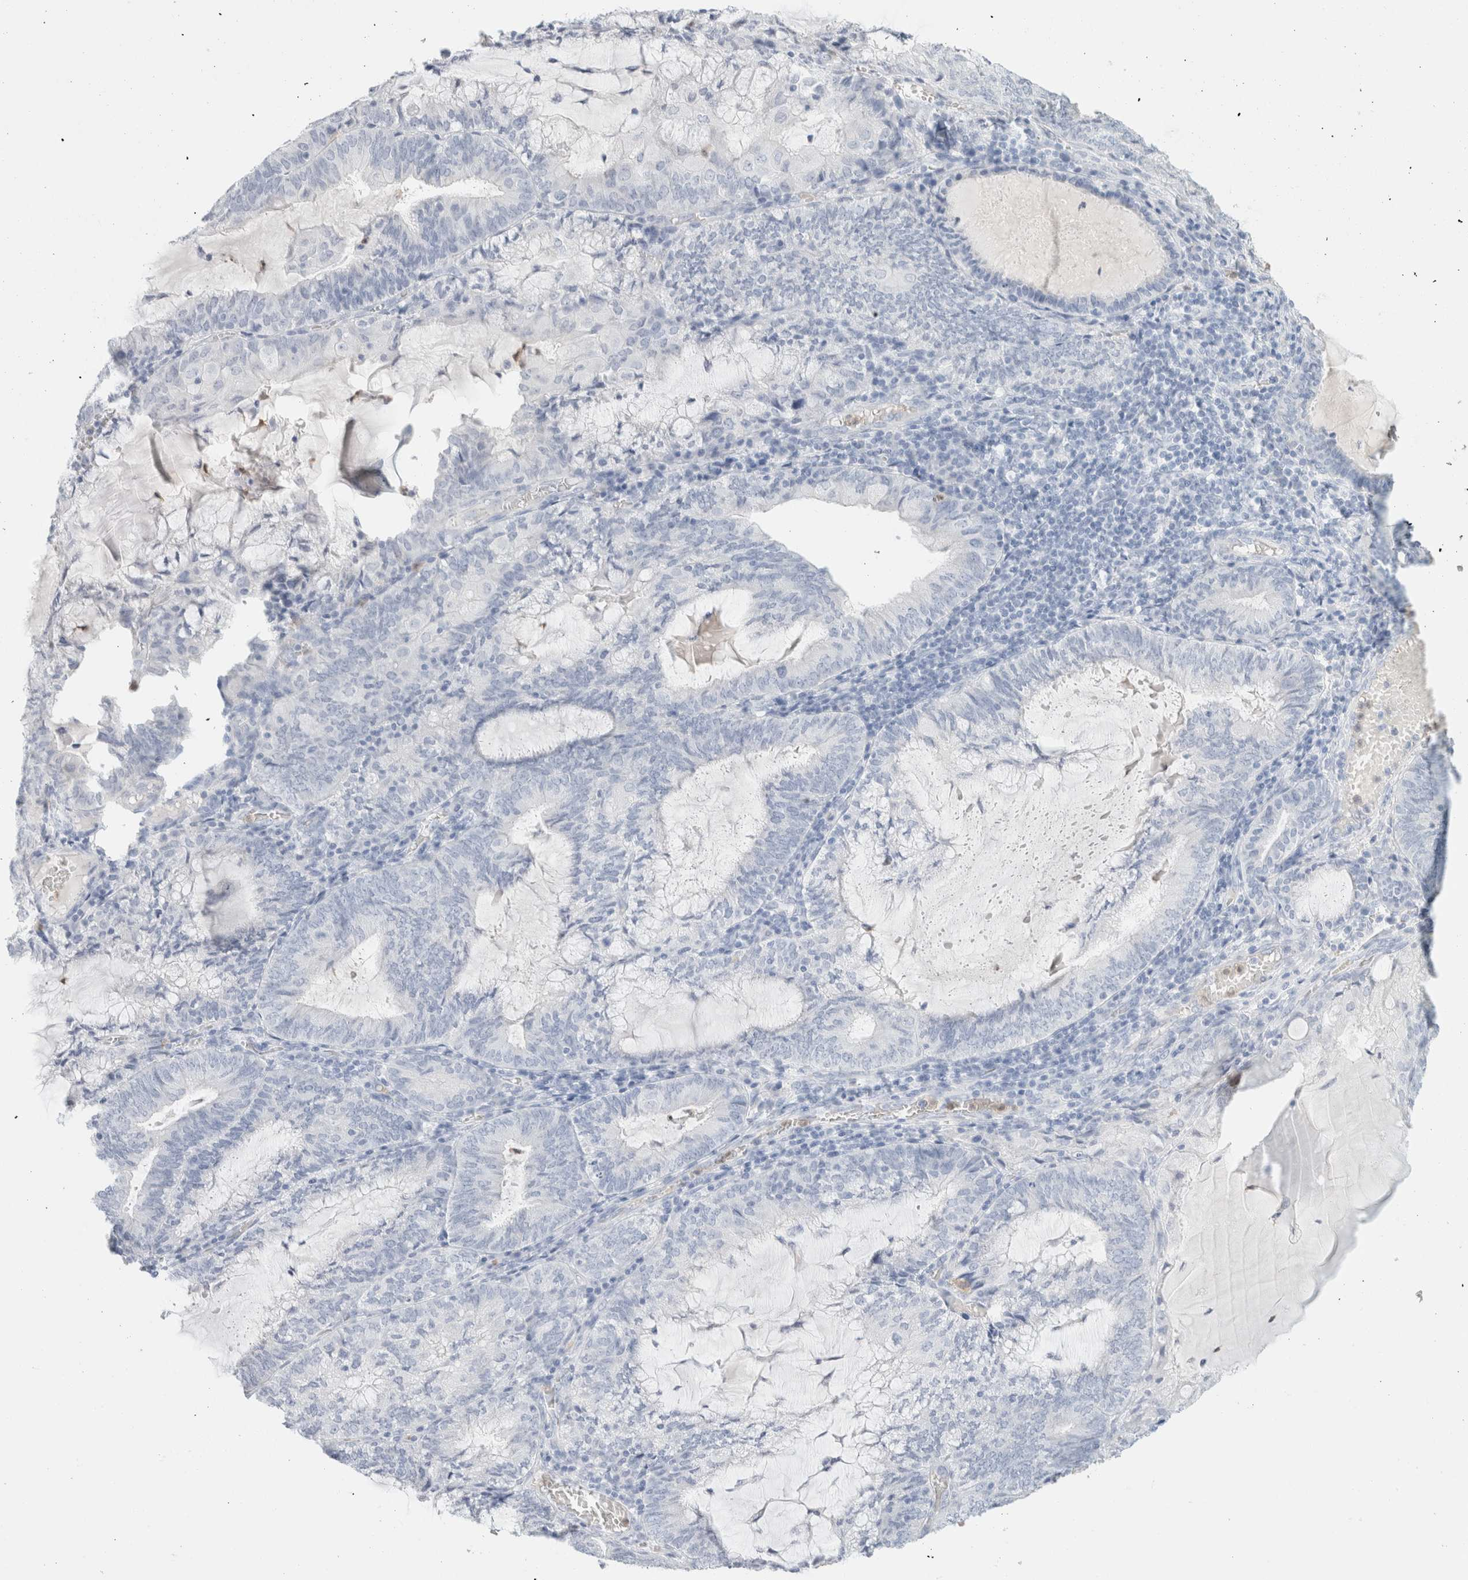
{"staining": {"intensity": "negative", "quantity": "none", "location": "none"}, "tissue": "endometrial cancer", "cell_type": "Tumor cells", "image_type": "cancer", "snomed": [{"axis": "morphology", "description": "Adenocarcinoma, NOS"}, {"axis": "topography", "description": "Endometrium"}], "caption": "An immunohistochemistry histopathology image of endometrial cancer is shown. There is no staining in tumor cells of endometrial cancer.", "gene": "ARG1", "patient": {"sex": "female", "age": 81}}